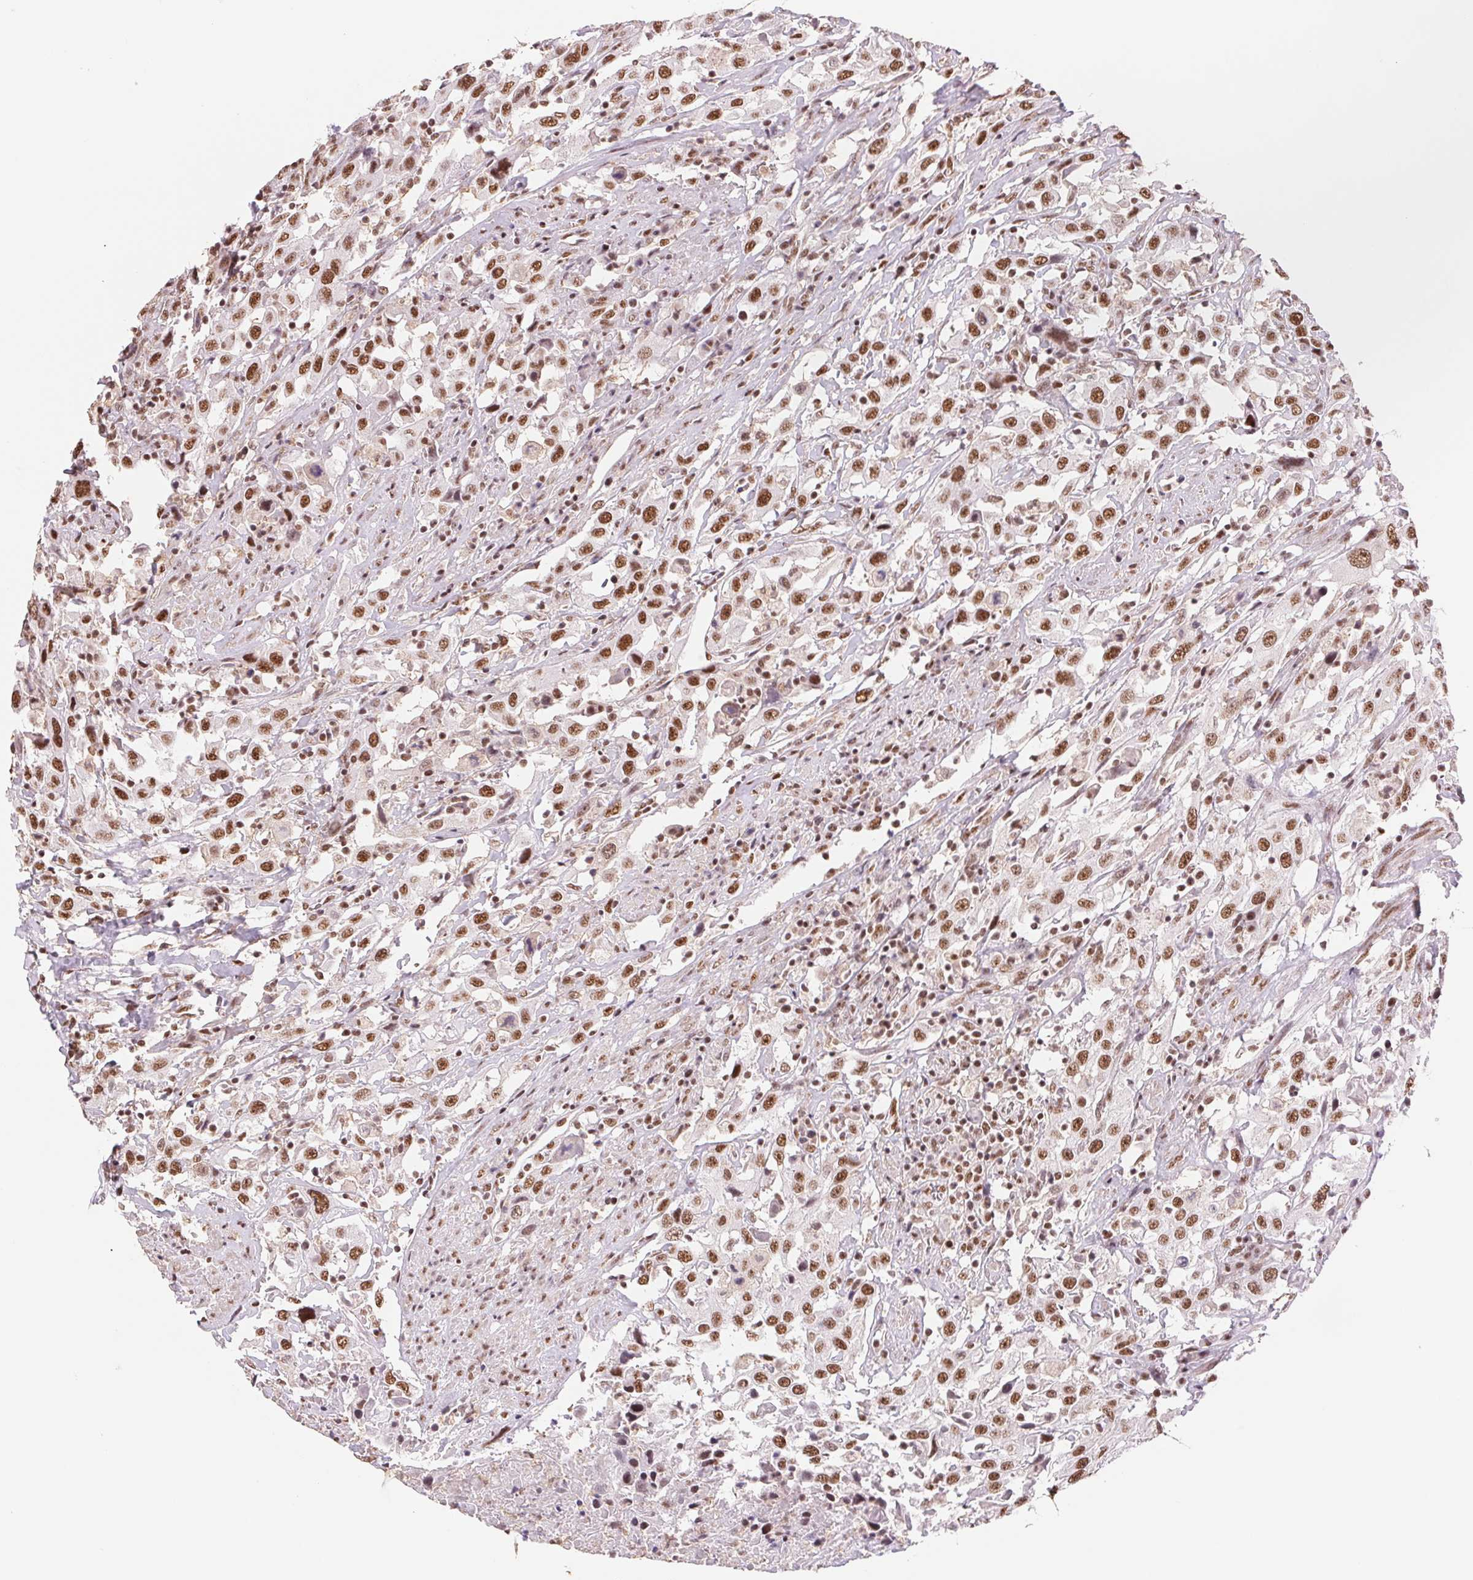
{"staining": {"intensity": "strong", "quantity": ">75%", "location": "nuclear"}, "tissue": "urothelial cancer", "cell_type": "Tumor cells", "image_type": "cancer", "snomed": [{"axis": "morphology", "description": "Urothelial carcinoma, High grade"}, {"axis": "topography", "description": "Urinary bladder"}], "caption": "Protein staining exhibits strong nuclear positivity in about >75% of tumor cells in high-grade urothelial carcinoma.", "gene": "SREK1", "patient": {"sex": "male", "age": 61}}